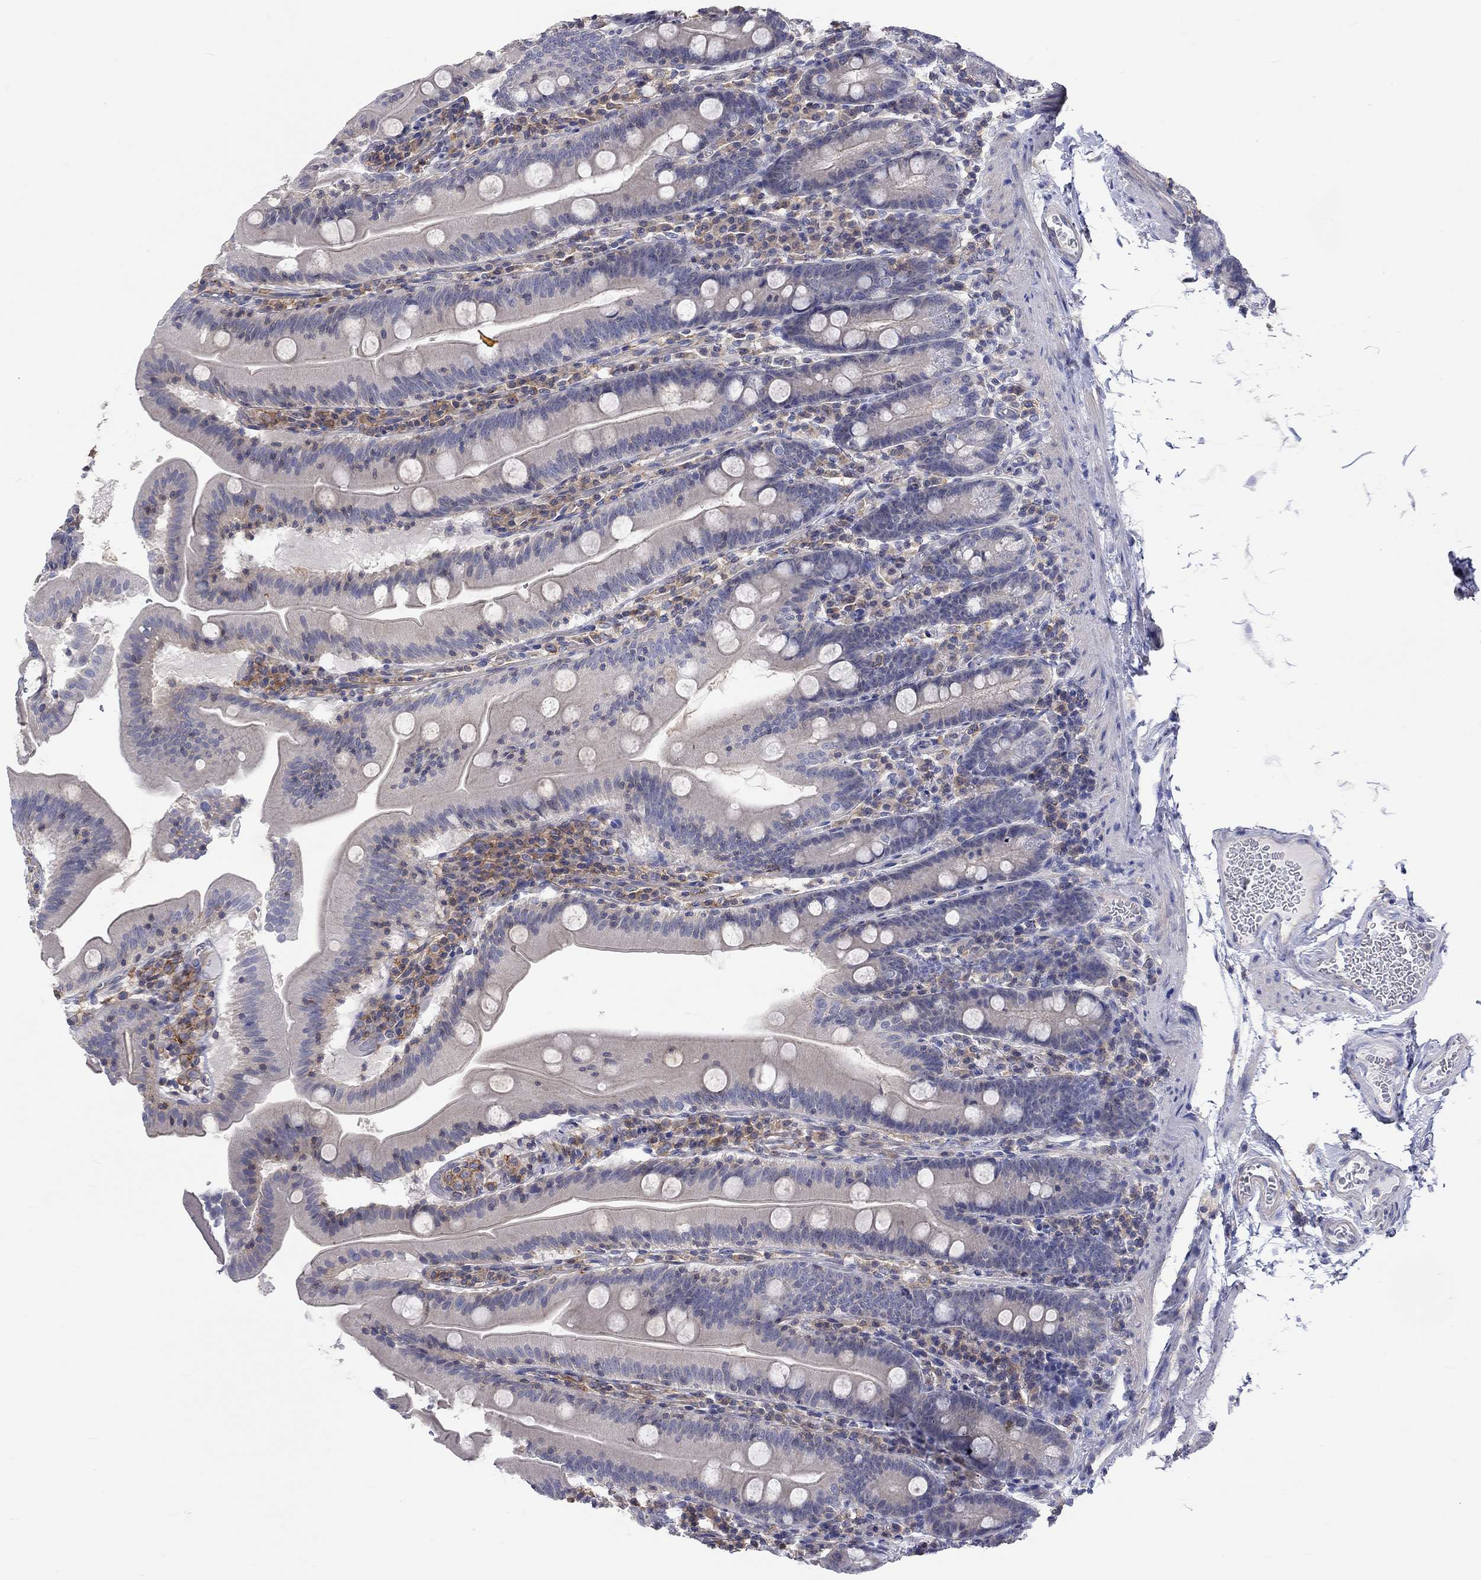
{"staining": {"intensity": "weak", "quantity": "25%-75%", "location": "cytoplasmic/membranous"}, "tissue": "small intestine", "cell_type": "Glandular cells", "image_type": "normal", "snomed": [{"axis": "morphology", "description": "Normal tissue, NOS"}, {"axis": "topography", "description": "Small intestine"}], "caption": "Normal small intestine displays weak cytoplasmic/membranous positivity in about 25%-75% of glandular cells Using DAB (3,3'-diaminobenzidine) (brown) and hematoxylin (blue) stains, captured at high magnification using brightfield microscopy..", "gene": "PCDHGA10", "patient": {"sex": "male", "age": 37}}